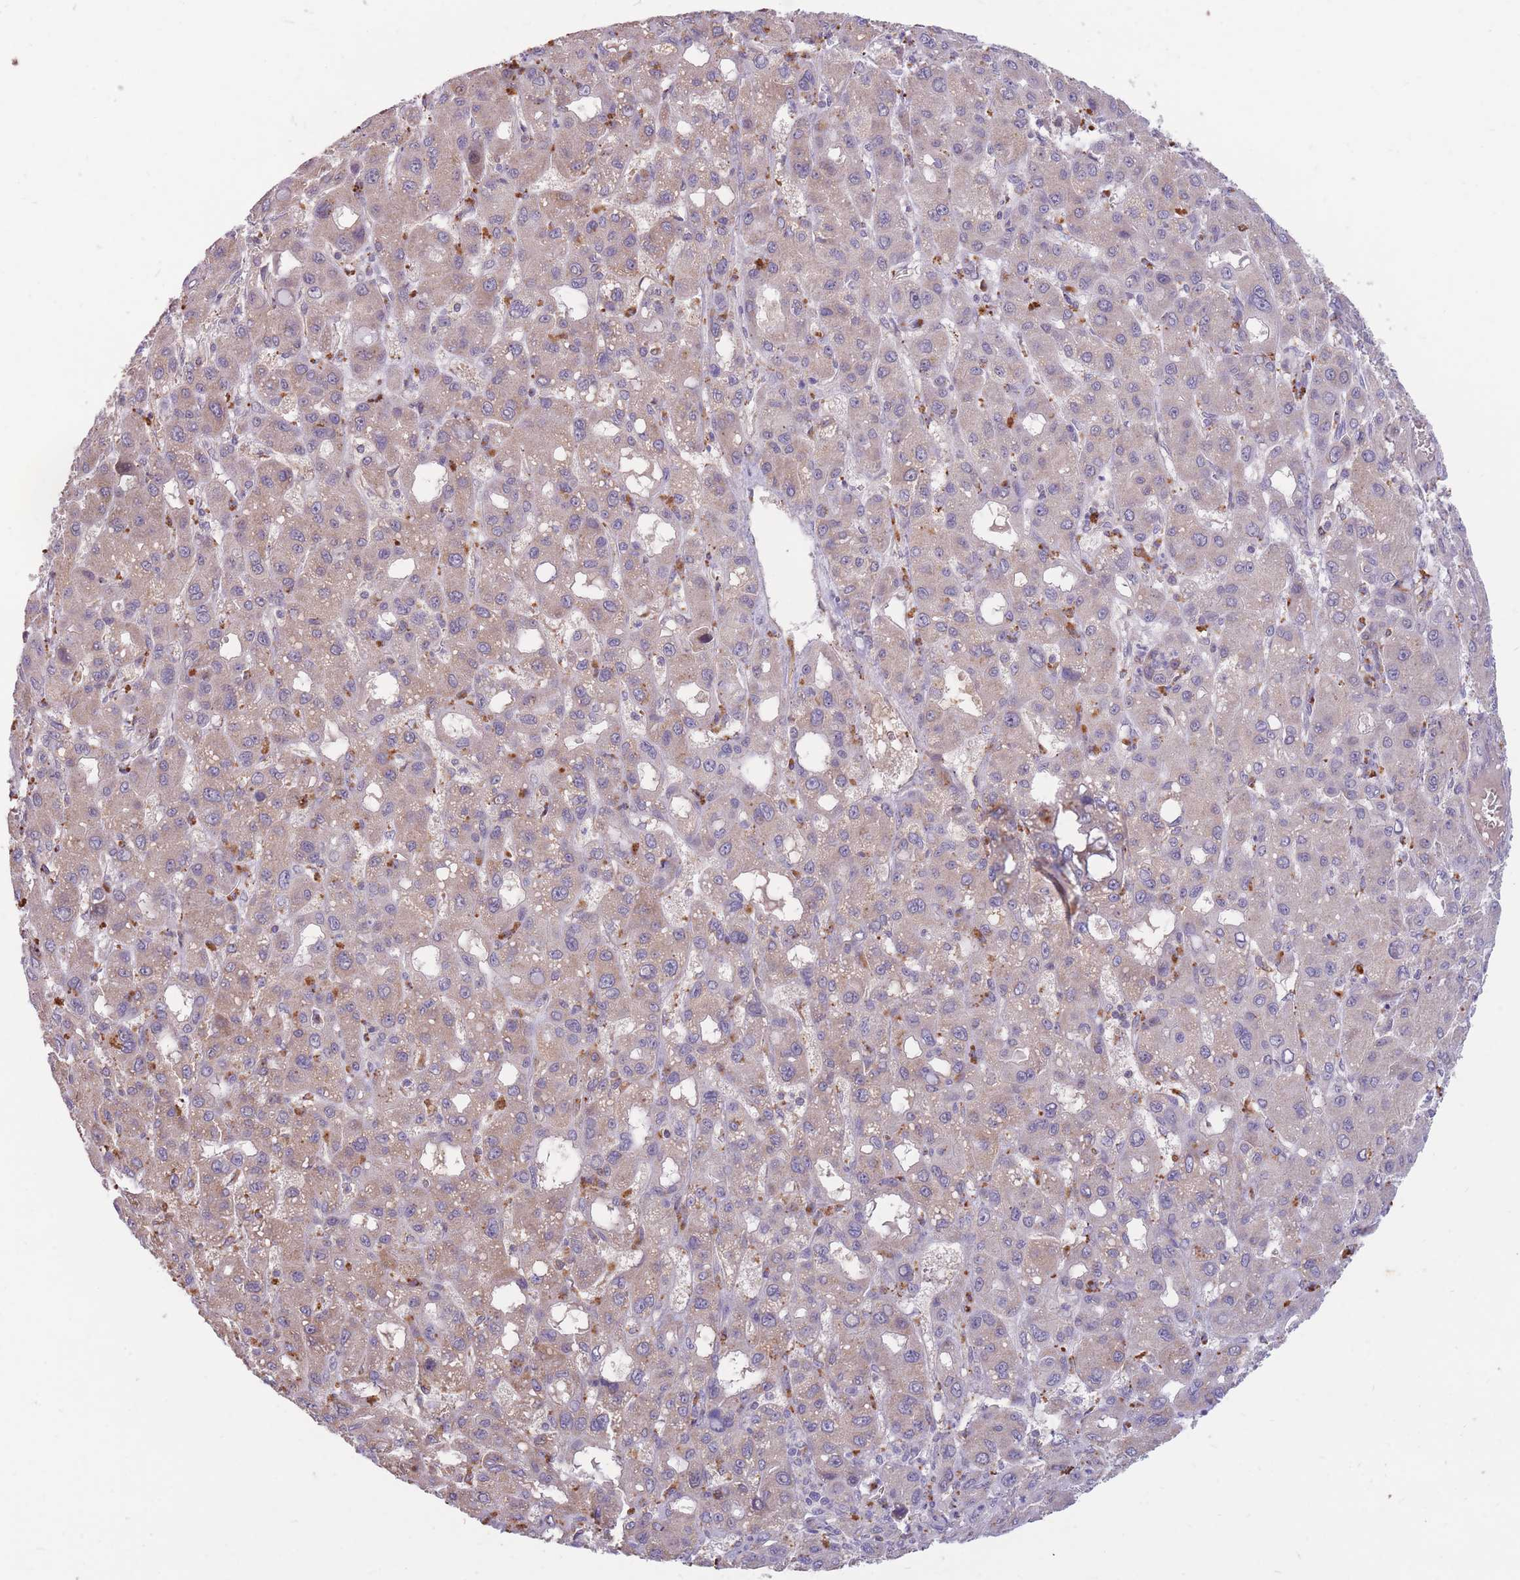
{"staining": {"intensity": "weak", "quantity": "25%-75%", "location": "cytoplasmic/membranous"}, "tissue": "liver cancer", "cell_type": "Tumor cells", "image_type": "cancer", "snomed": [{"axis": "morphology", "description": "Carcinoma, Hepatocellular, NOS"}, {"axis": "topography", "description": "Liver"}], "caption": "The image demonstrates staining of liver hepatocellular carcinoma, revealing weak cytoplasmic/membranous protein positivity (brown color) within tumor cells.", "gene": "PTPMT1", "patient": {"sex": "male", "age": 55}}